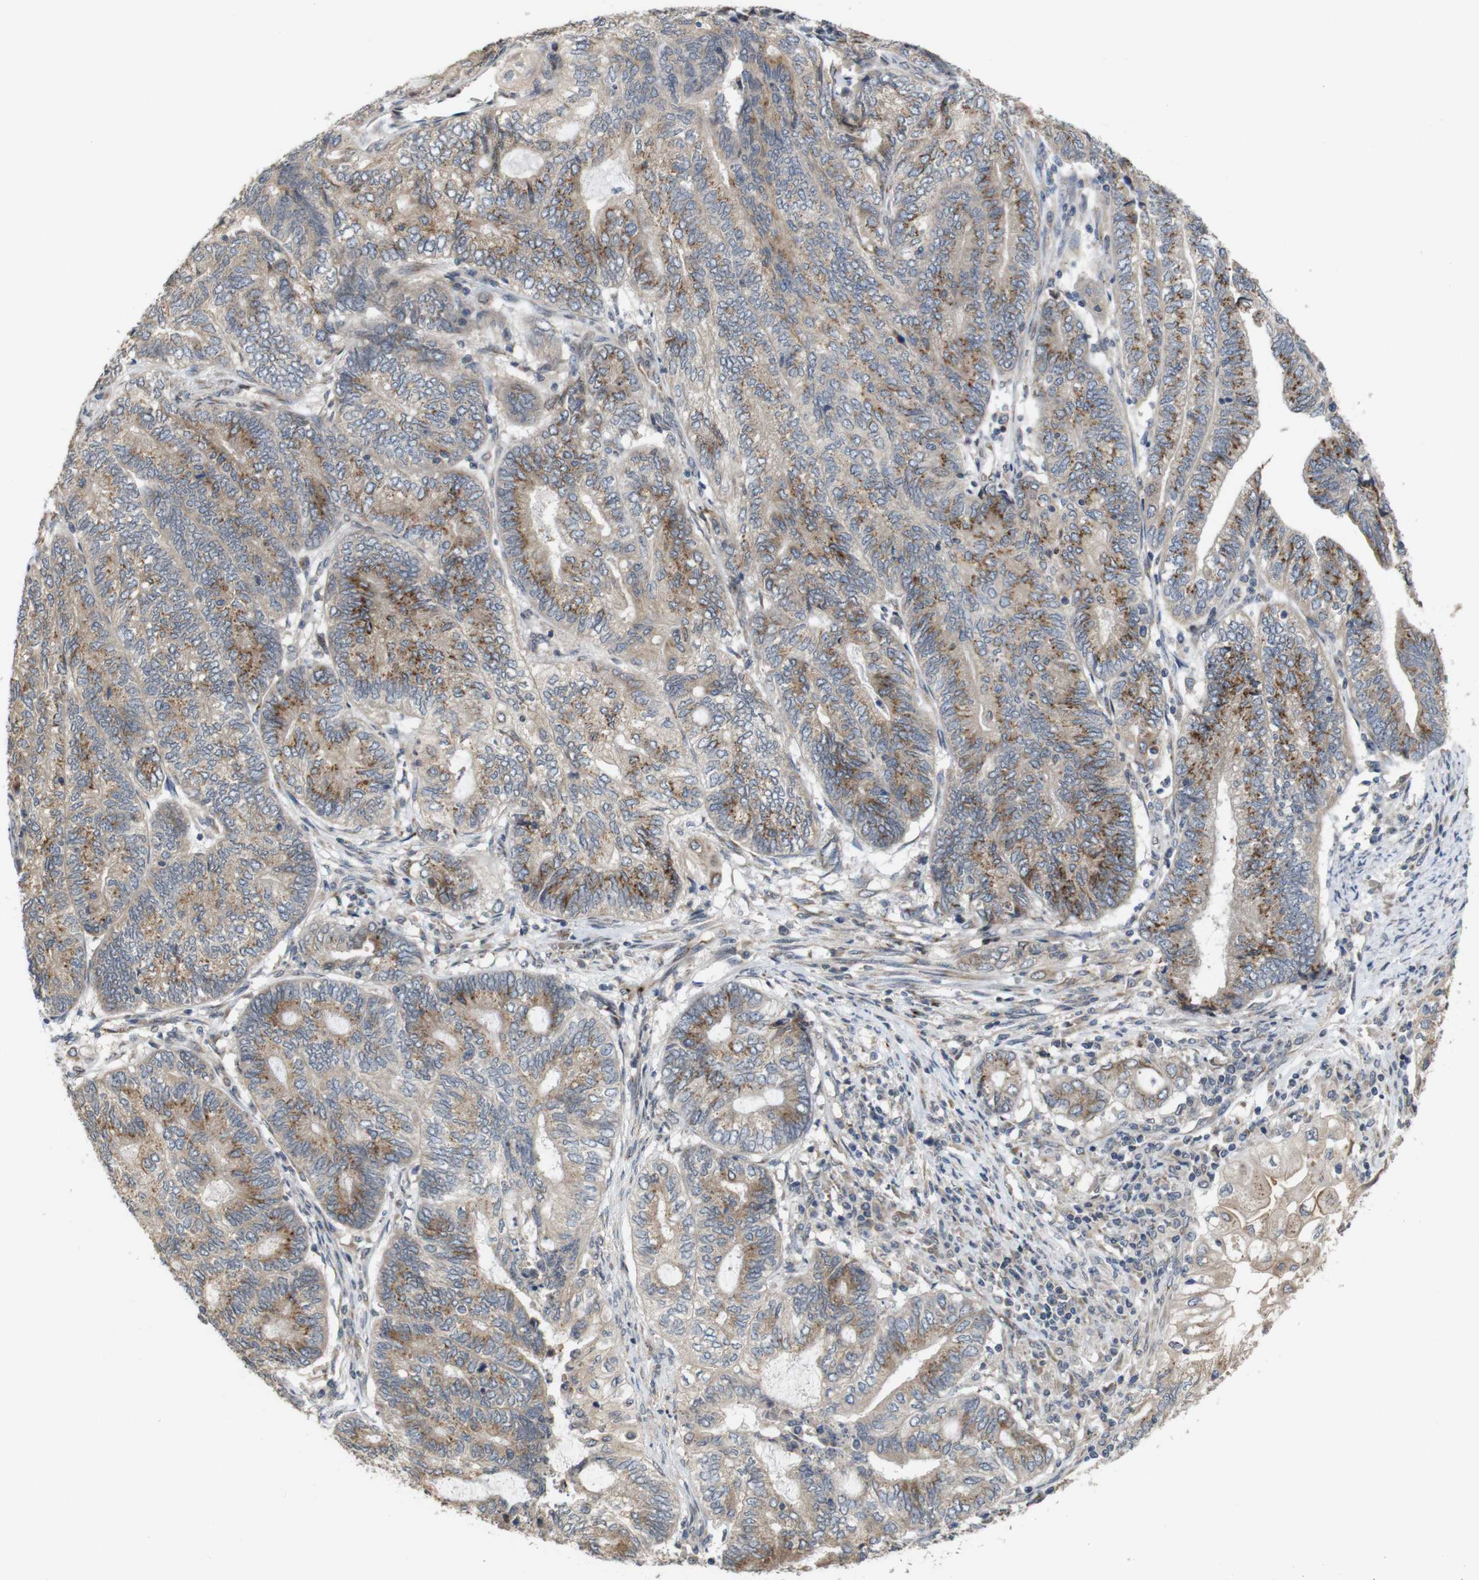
{"staining": {"intensity": "weak", "quantity": ">75%", "location": "cytoplasmic/membranous"}, "tissue": "endometrial cancer", "cell_type": "Tumor cells", "image_type": "cancer", "snomed": [{"axis": "morphology", "description": "Adenocarcinoma, NOS"}, {"axis": "topography", "description": "Uterus"}, {"axis": "topography", "description": "Endometrium"}], "caption": "An image showing weak cytoplasmic/membranous expression in about >75% of tumor cells in endometrial adenocarcinoma, as visualized by brown immunohistochemical staining.", "gene": "EFCAB14", "patient": {"sex": "female", "age": 70}}